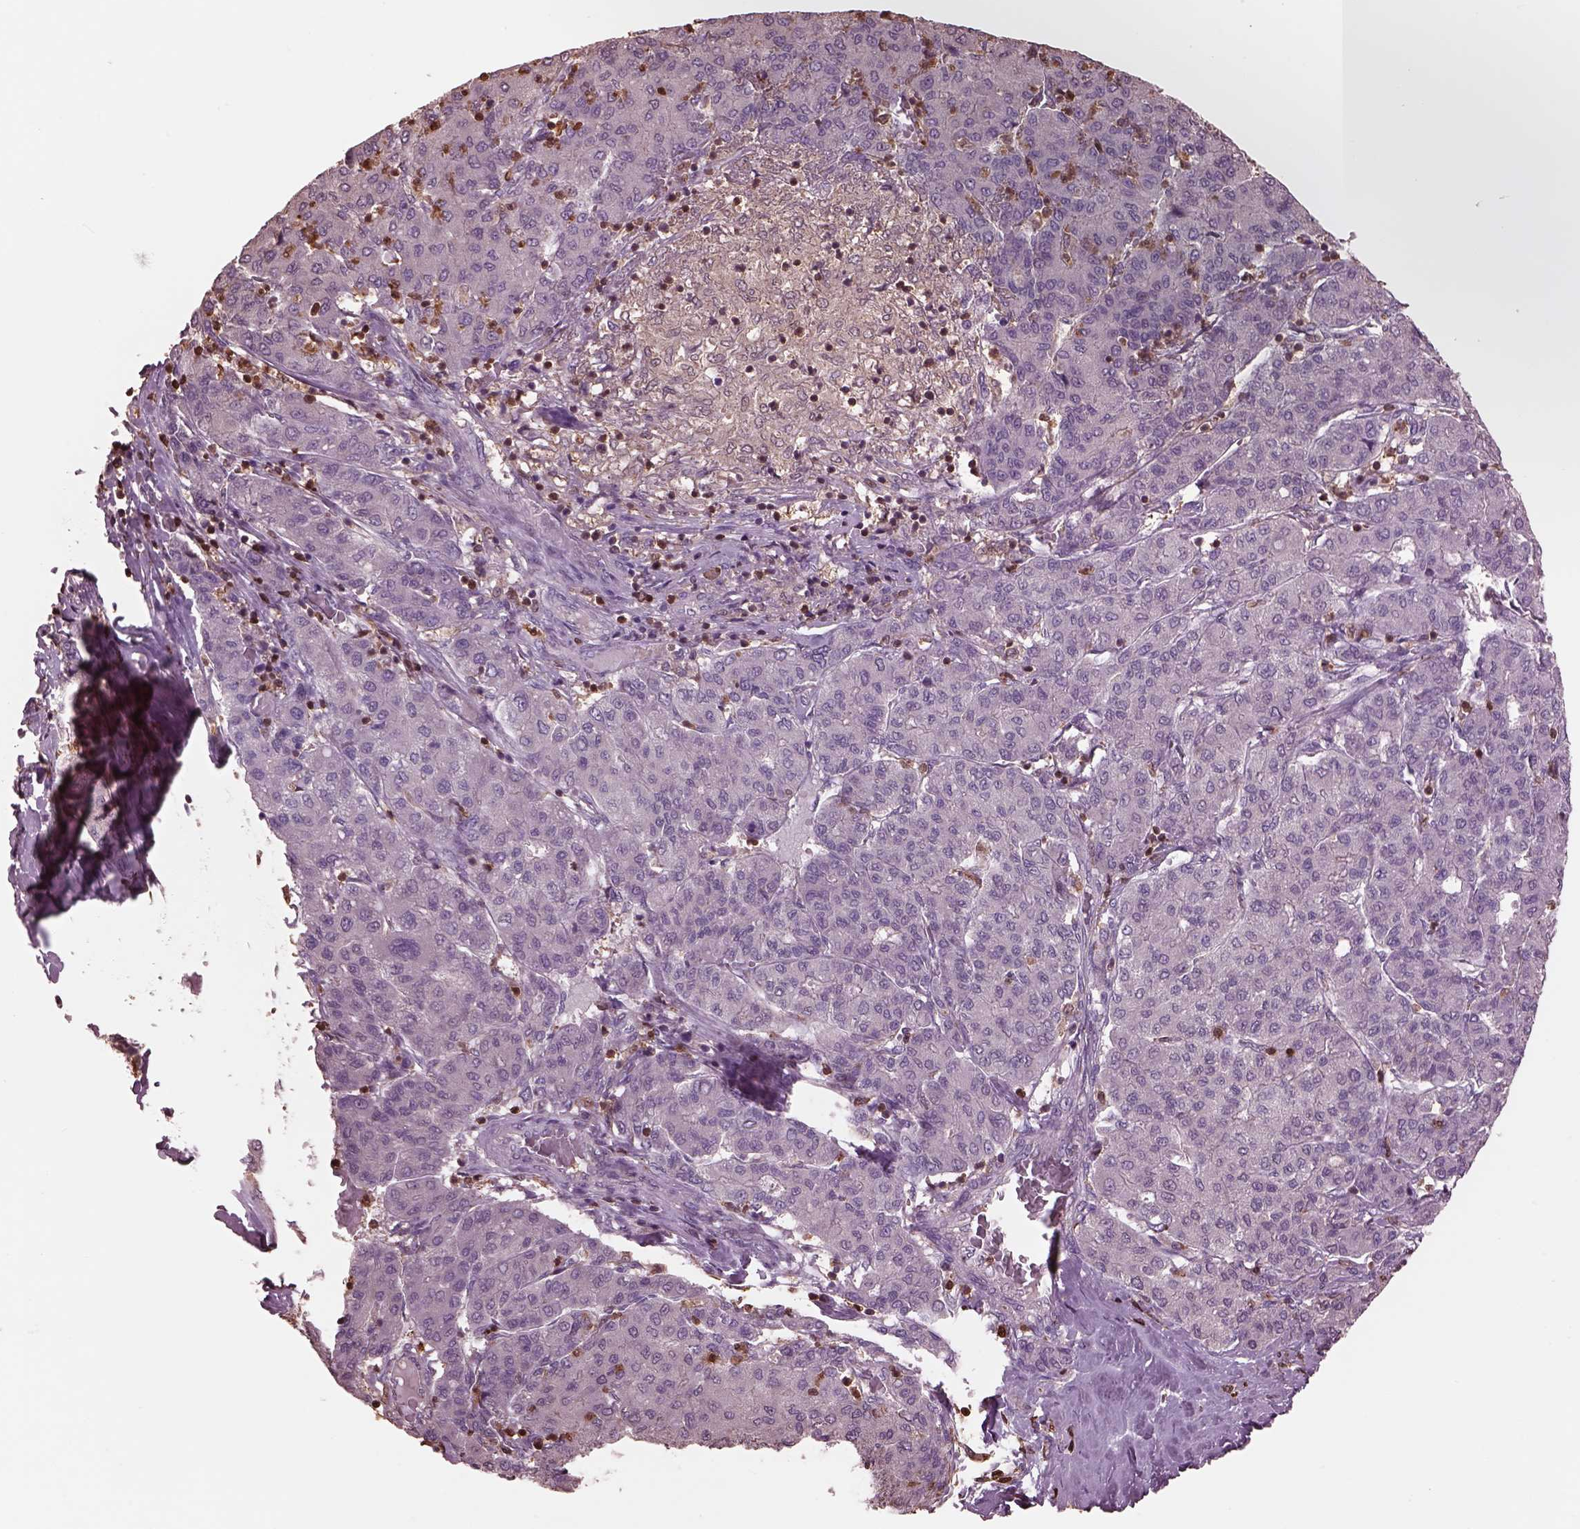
{"staining": {"intensity": "negative", "quantity": "none", "location": "none"}, "tissue": "liver cancer", "cell_type": "Tumor cells", "image_type": "cancer", "snomed": [{"axis": "morphology", "description": "Carcinoma, Hepatocellular, NOS"}, {"axis": "topography", "description": "Liver"}], "caption": "Tumor cells show no significant staining in hepatocellular carcinoma (liver).", "gene": "IL31RA", "patient": {"sex": "male", "age": 65}}